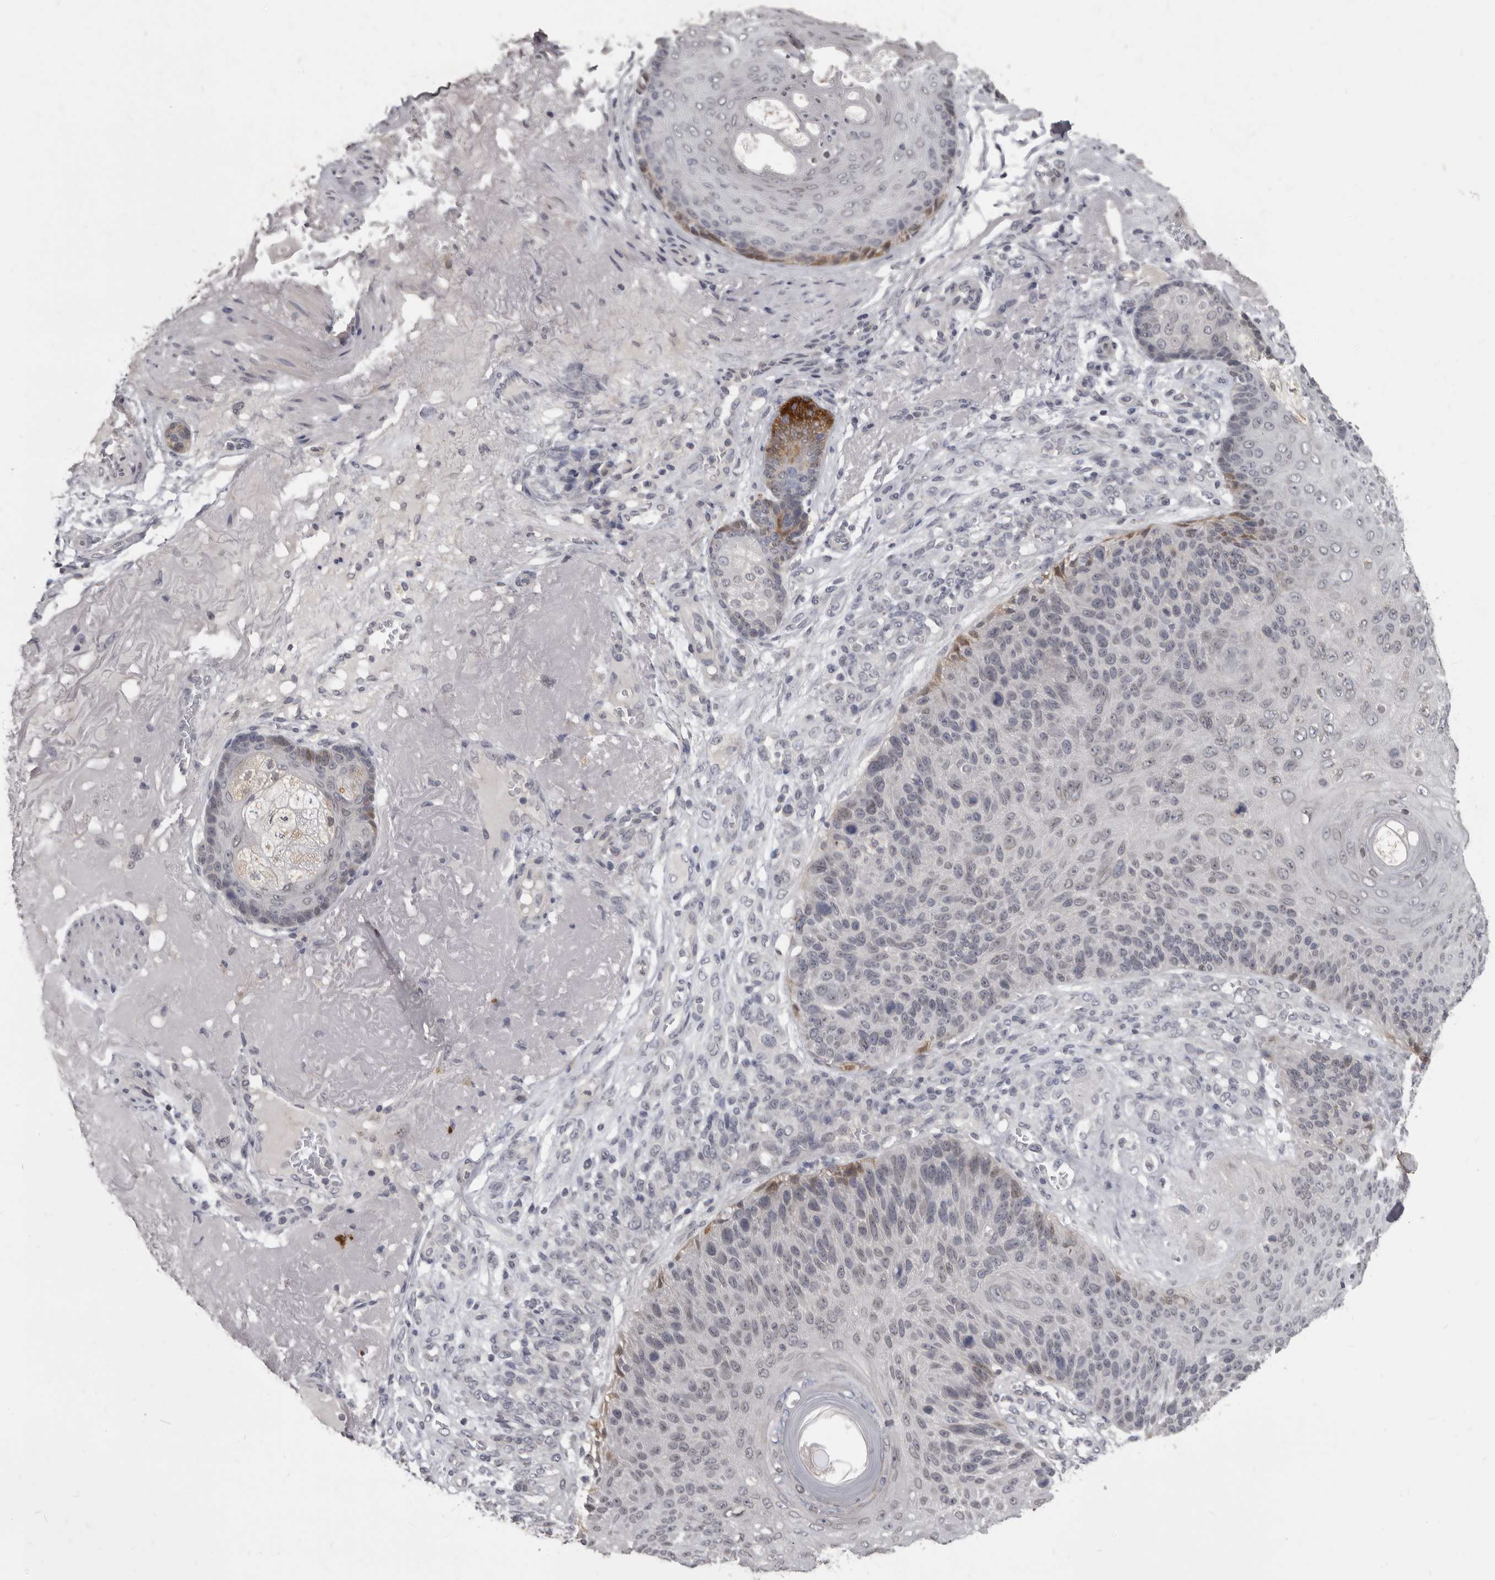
{"staining": {"intensity": "weak", "quantity": "<25%", "location": "cytoplasmic/membranous"}, "tissue": "skin cancer", "cell_type": "Tumor cells", "image_type": "cancer", "snomed": [{"axis": "morphology", "description": "Squamous cell carcinoma, NOS"}, {"axis": "topography", "description": "Skin"}], "caption": "The micrograph exhibits no staining of tumor cells in skin squamous cell carcinoma. (Immunohistochemistry (ihc), brightfield microscopy, high magnification).", "gene": "SULT1E1", "patient": {"sex": "female", "age": 88}}